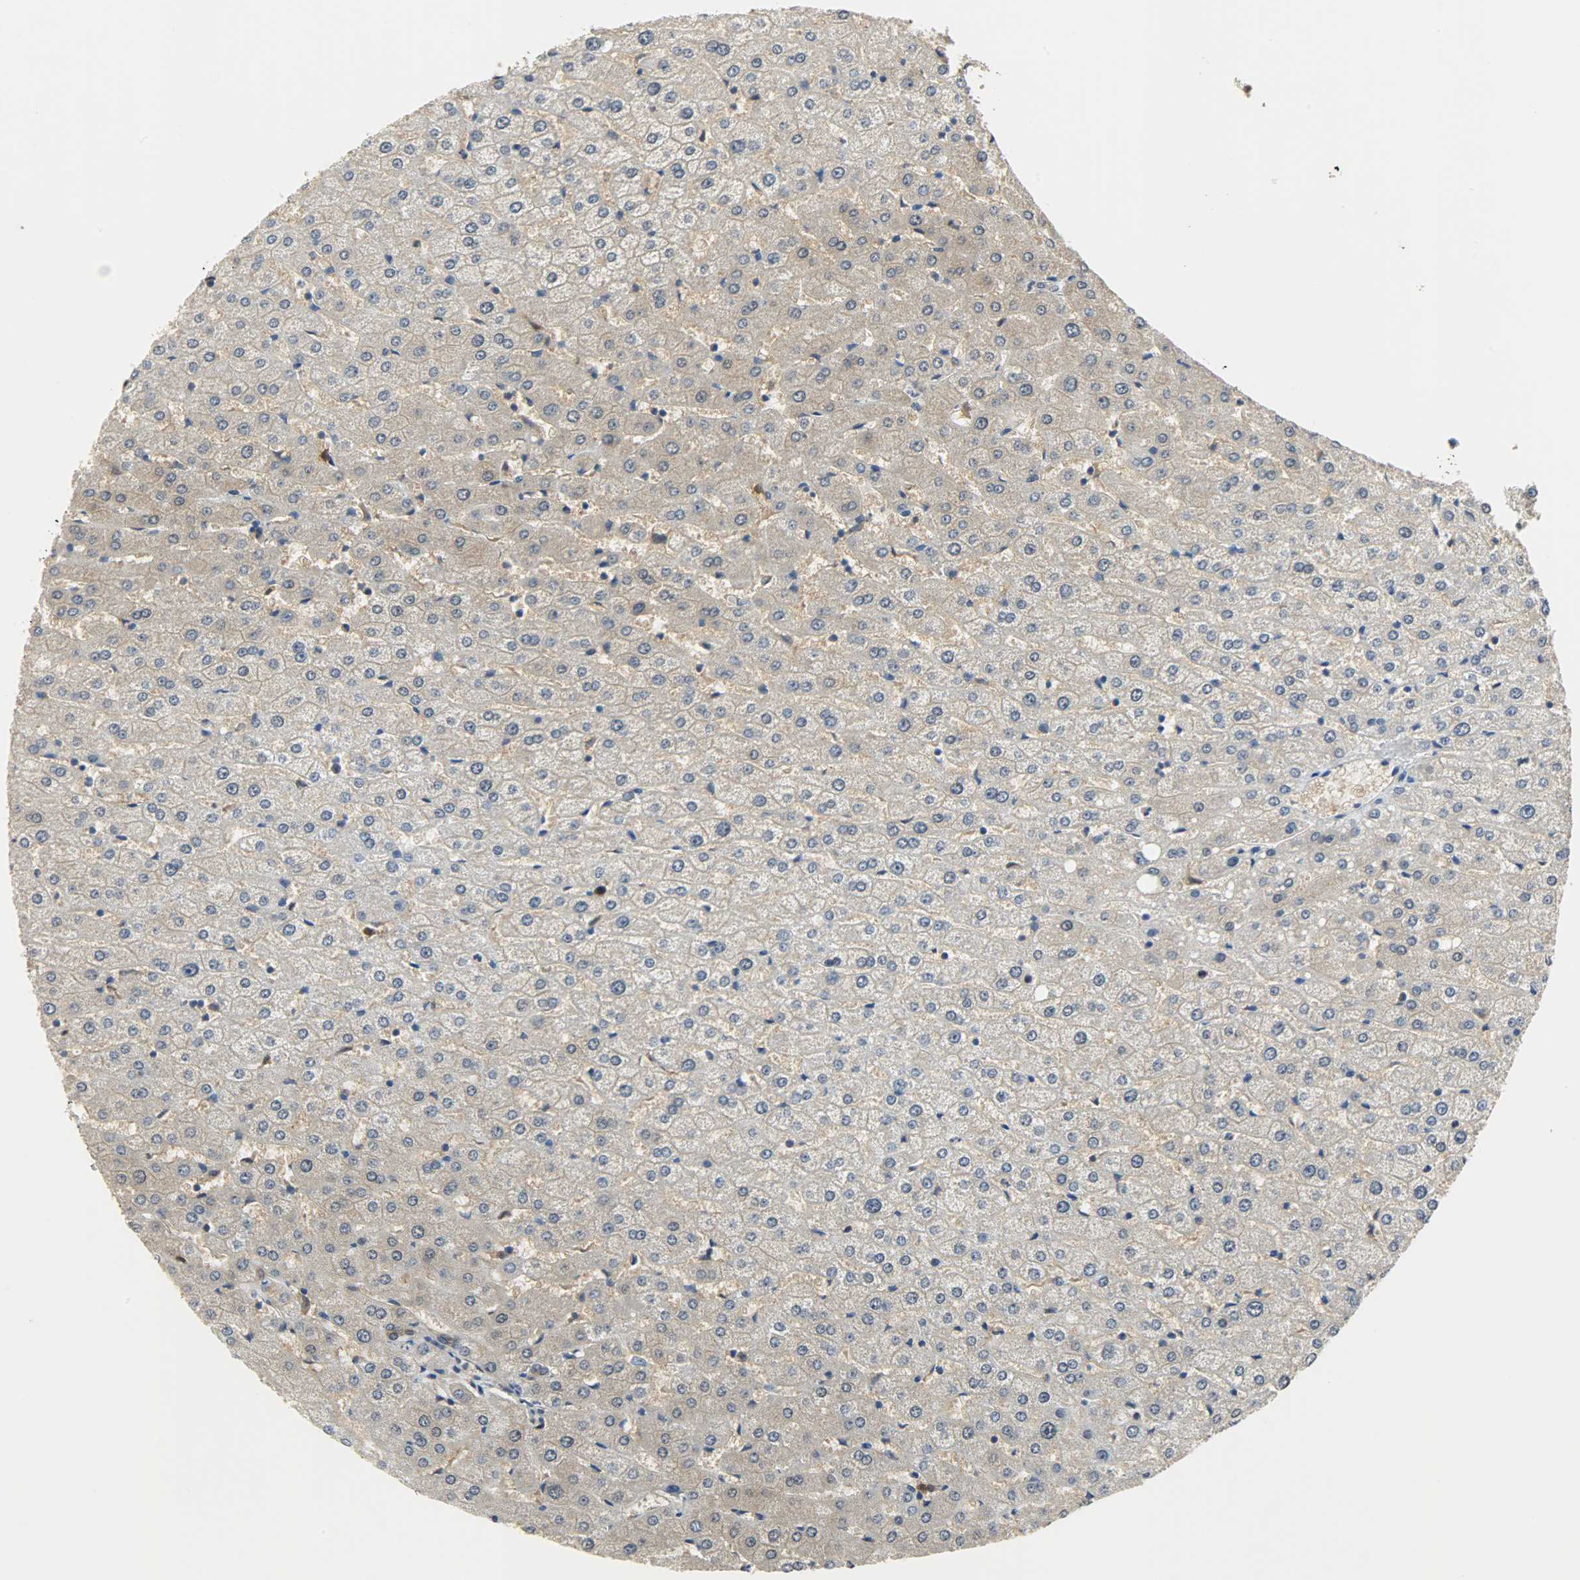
{"staining": {"intensity": "negative", "quantity": "none", "location": "none"}, "tissue": "liver", "cell_type": "Cholangiocytes", "image_type": "normal", "snomed": [{"axis": "morphology", "description": "Normal tissue, NOS"}, {"axis": "morphology", "description": "Fibrosis, NOS"}, {"axis": "topography", "description": "Liver"}], "caption": "The histopathology image reveals no significant positivity in cholangiocytes of liver.", "gene": "EIF4EBP1", "patient": {"sex": "female", "age": 29}}